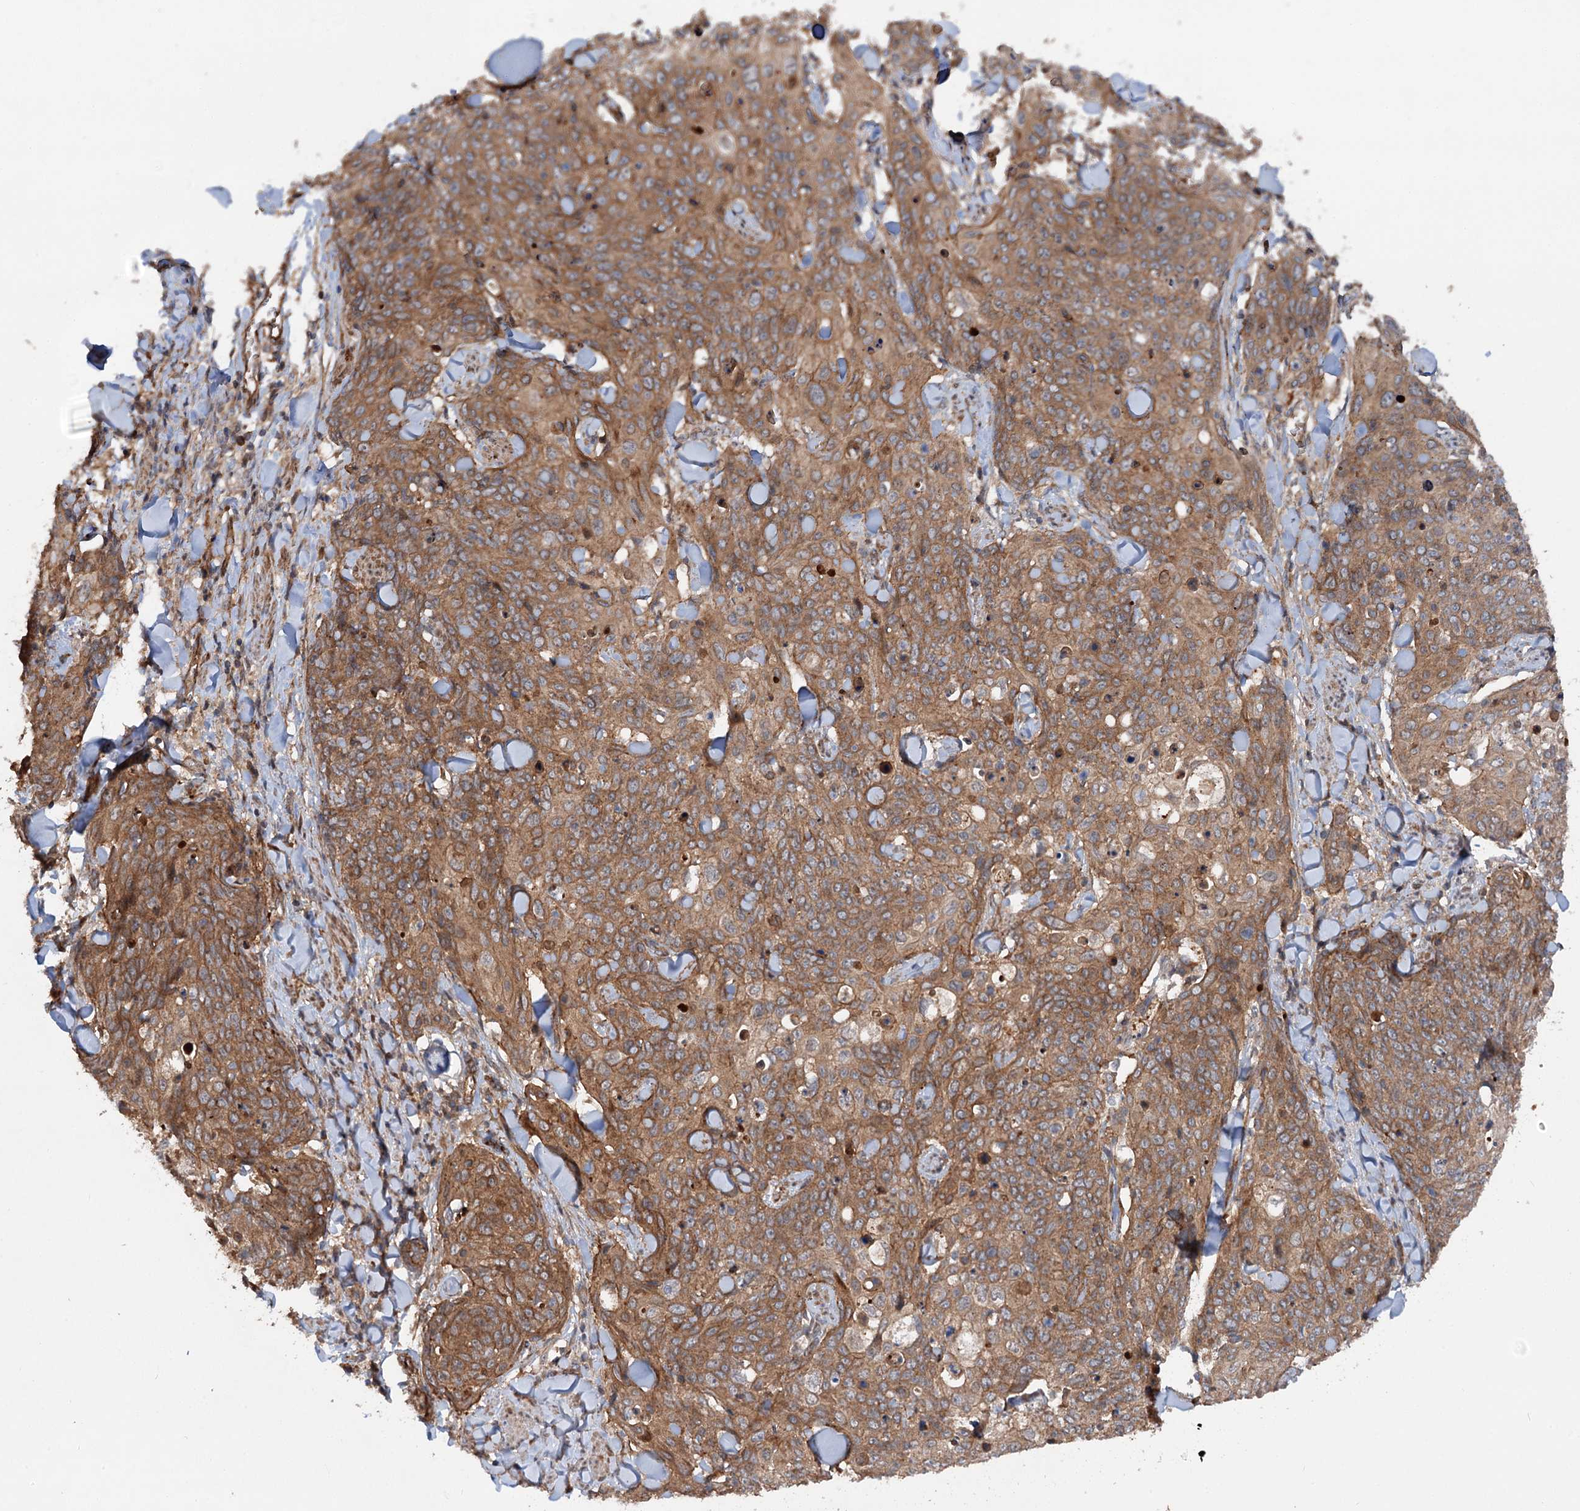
{"staining": {"intensity": "moderate", "quantity": ">75%", "location": "cytoplasmic/membranous"}, "tissue": "skin cancer", "cell_type": "Tumor cells", "image_type": "cancer", "snomed": [{"axis": "morphology", "description": "Squamous cell carcinoma, NOS"}, {"axis": "topography", "description": "Skin"}, {"axis": "topography", "description": "Vulva"}], "caption": "Brown immunohistochemical staining in skin squamous cell carcinoma exhibits moderate cytoplasmic/membranous expression in about >75% of tumor cells. (brown staining indicates protein expression, while blue staining denotes nuclei).", "gene": "ADGRG4", "patient": {"sex": "female", "age": 85}}